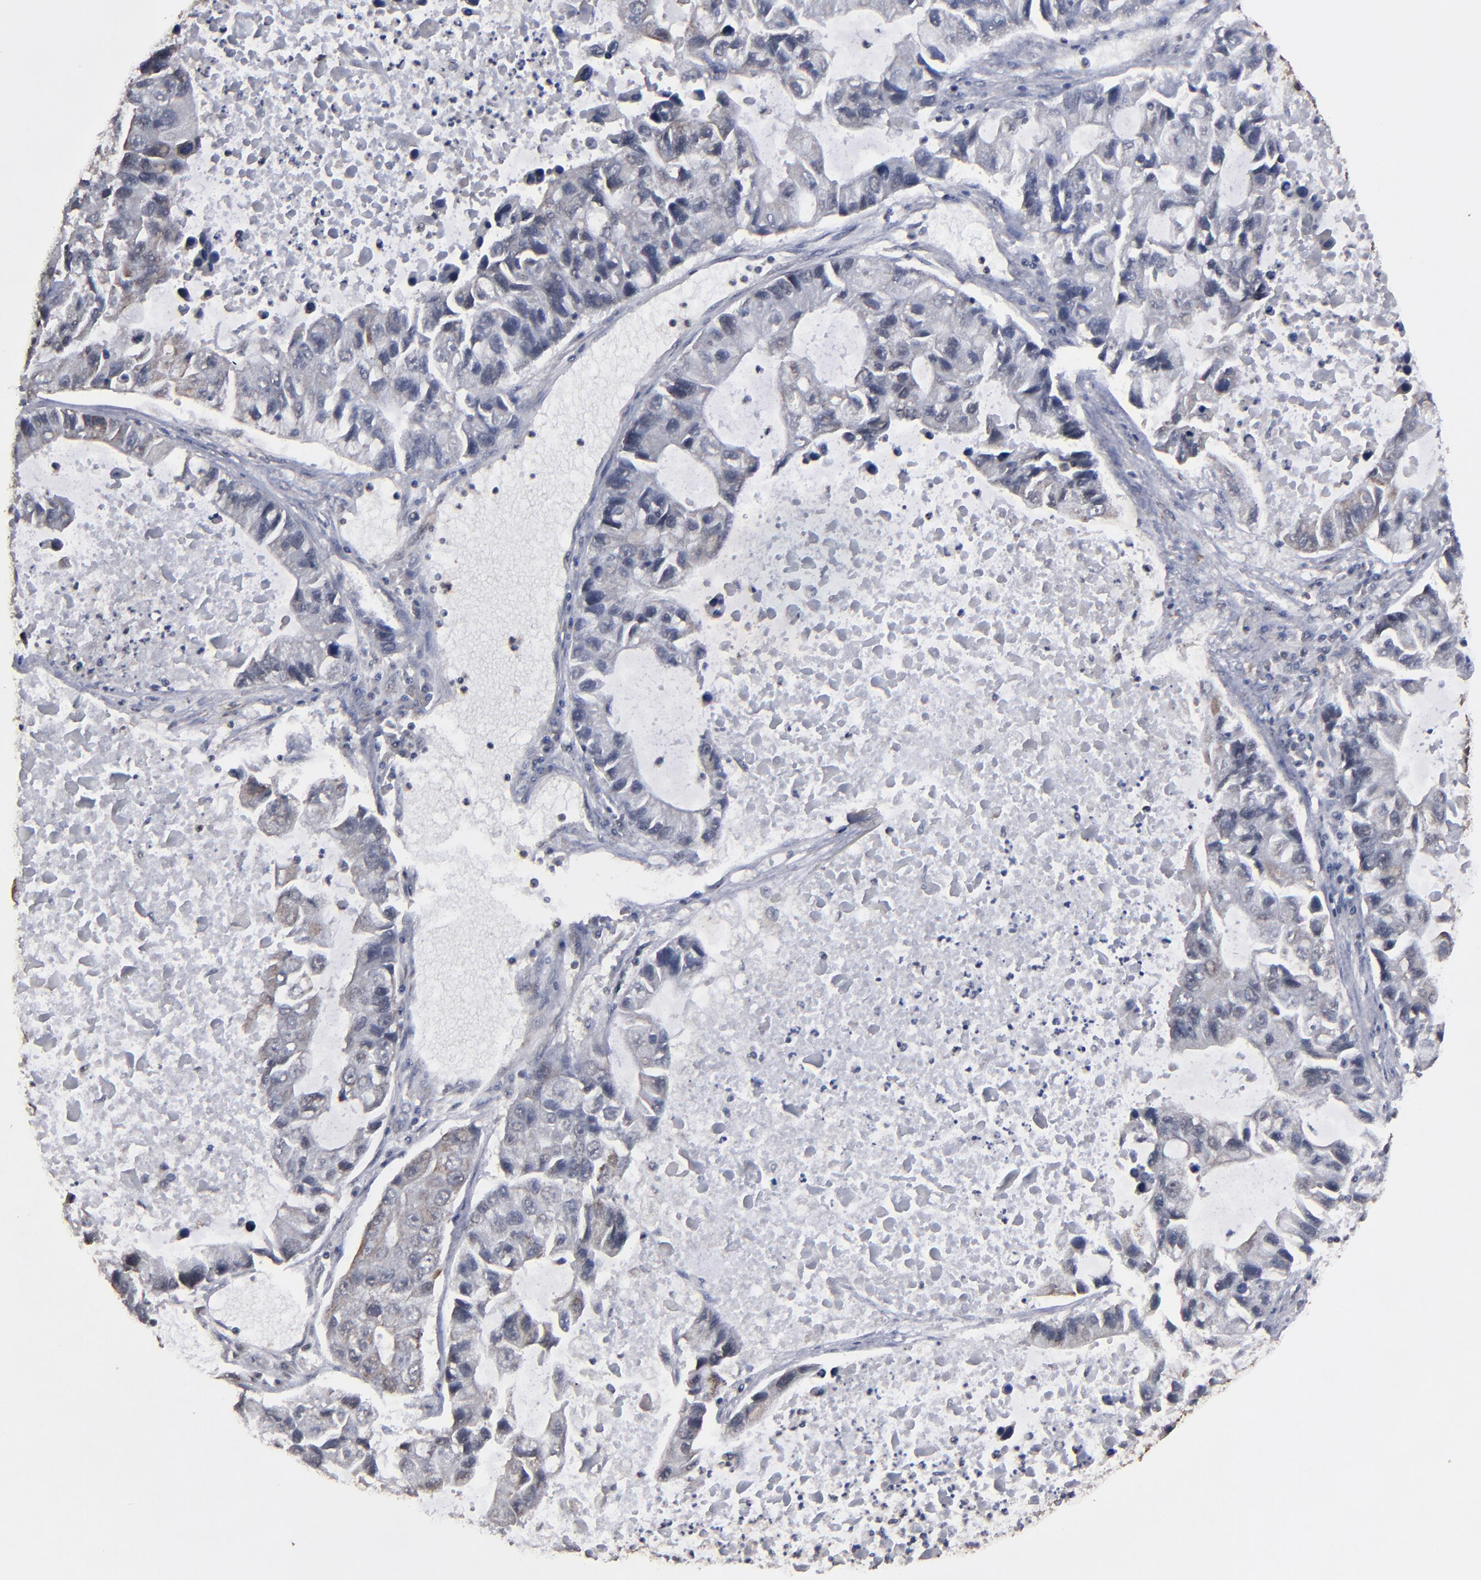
{"staining": {"intensity": "negative", "quantity": "none", "location": "none"}, "tissue": "lung cancer", "cell_type": "Tumor cells", "image_type": "cancer", "snomed": [{"axis": "morphology", "description": "Adenocarcinoma, NOS"}, {"axis": "topography", "description": "Lung"}], "caption": "IHC photomicrograph of neoplastic tissue: human lung adenocarcinoma stained with DAB (3,3'-diaminobenzidine) shows no significant protein staining in tumor cells.", "gene": "BNIP3", "patient": {"sex": "female", "age": 51}}